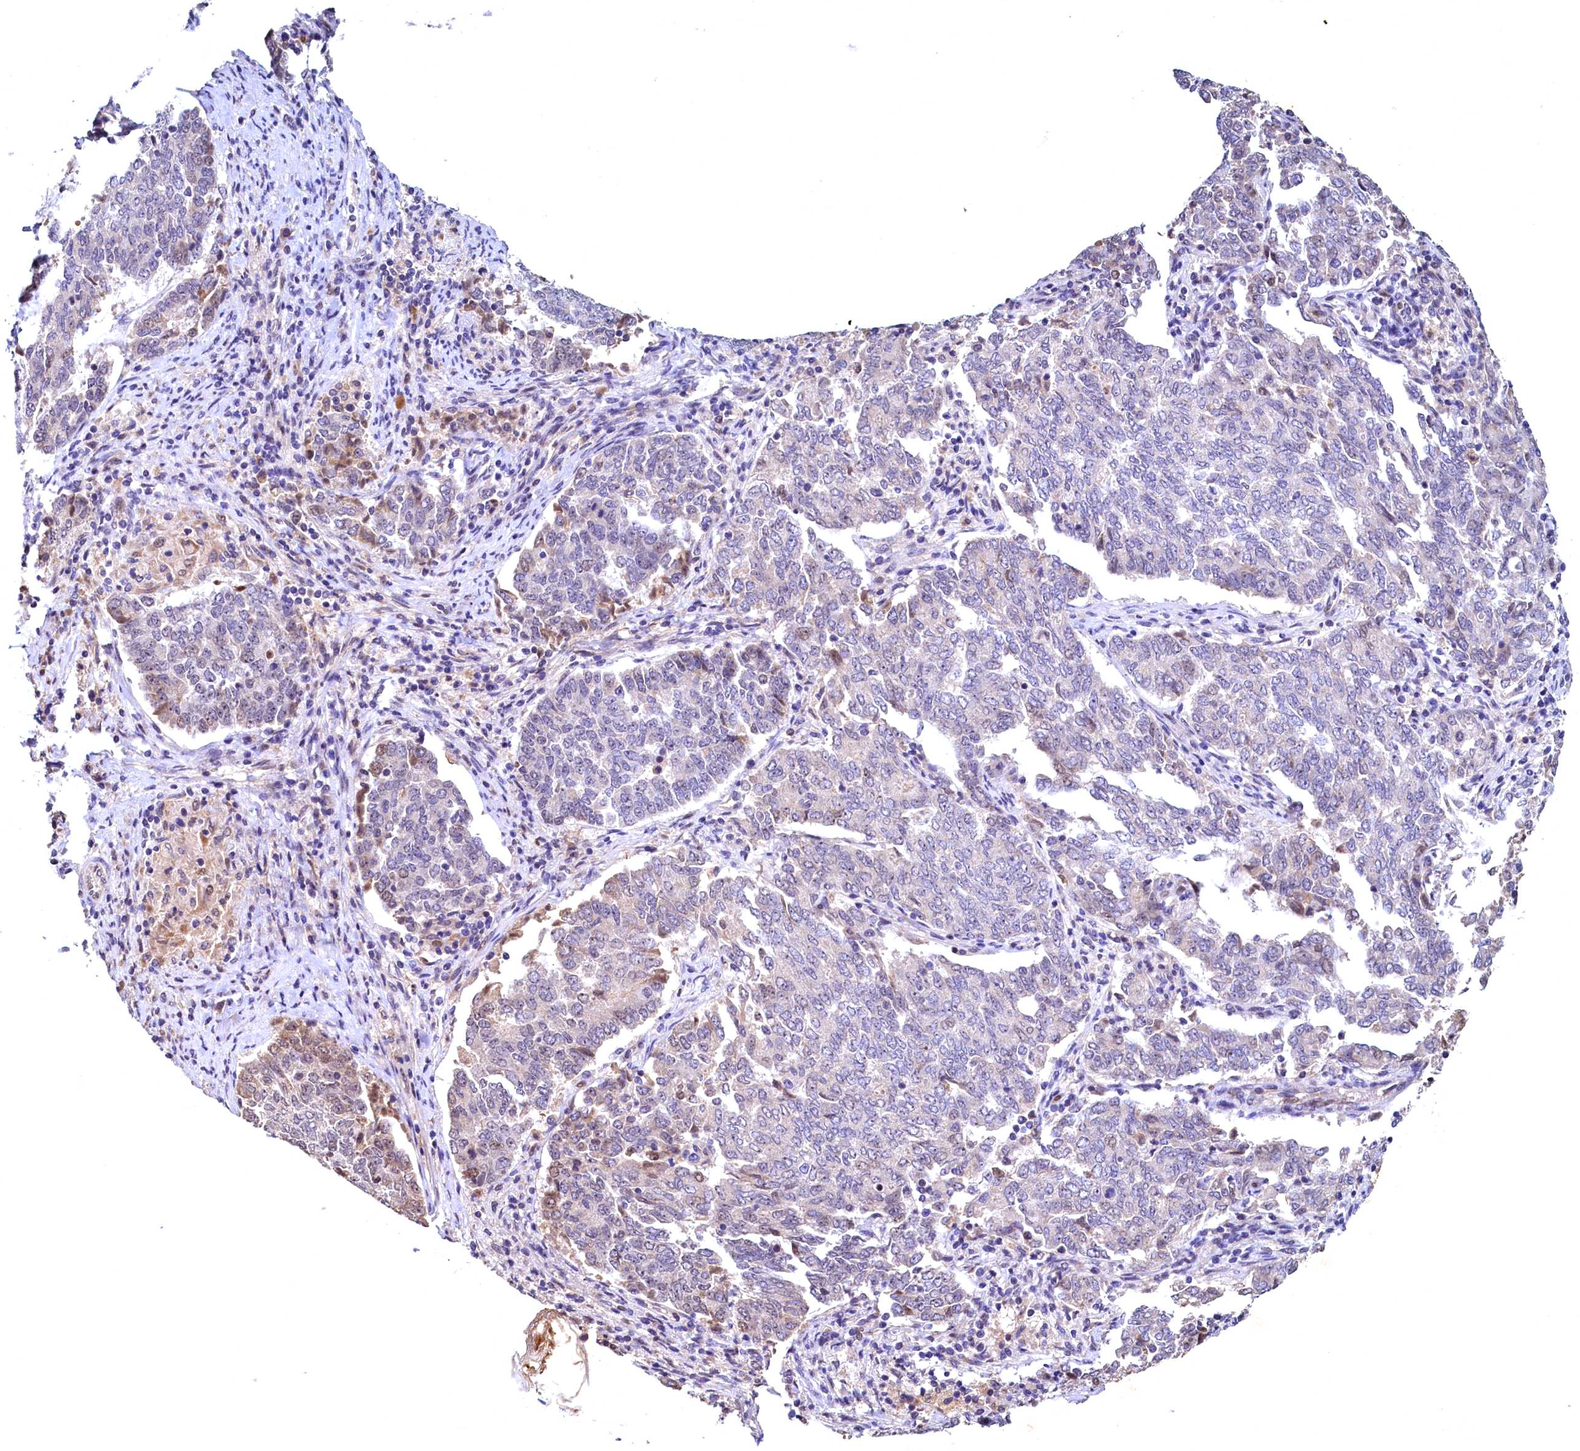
{"staining": {"intensity": "weak", "quantity": "<25%", "location": "cytoplasmic/membranous,nuclear"}, "tissue": "endometrial cancer", "cell_type": "Tumor cells", "image_type": "cancer", "snomed": [{"axis": "morphology", "description": "Adenocarcinoma, NOS"}, {"axis": "topography", "description": "Endometrium"}], "caption": "This is a histopathology image of immunohistochemistry staining of endometrial cancer, which shows no staining in tumor cells.", "gene": "LATS2", "patient": {"sex": "female", "age": 80}}